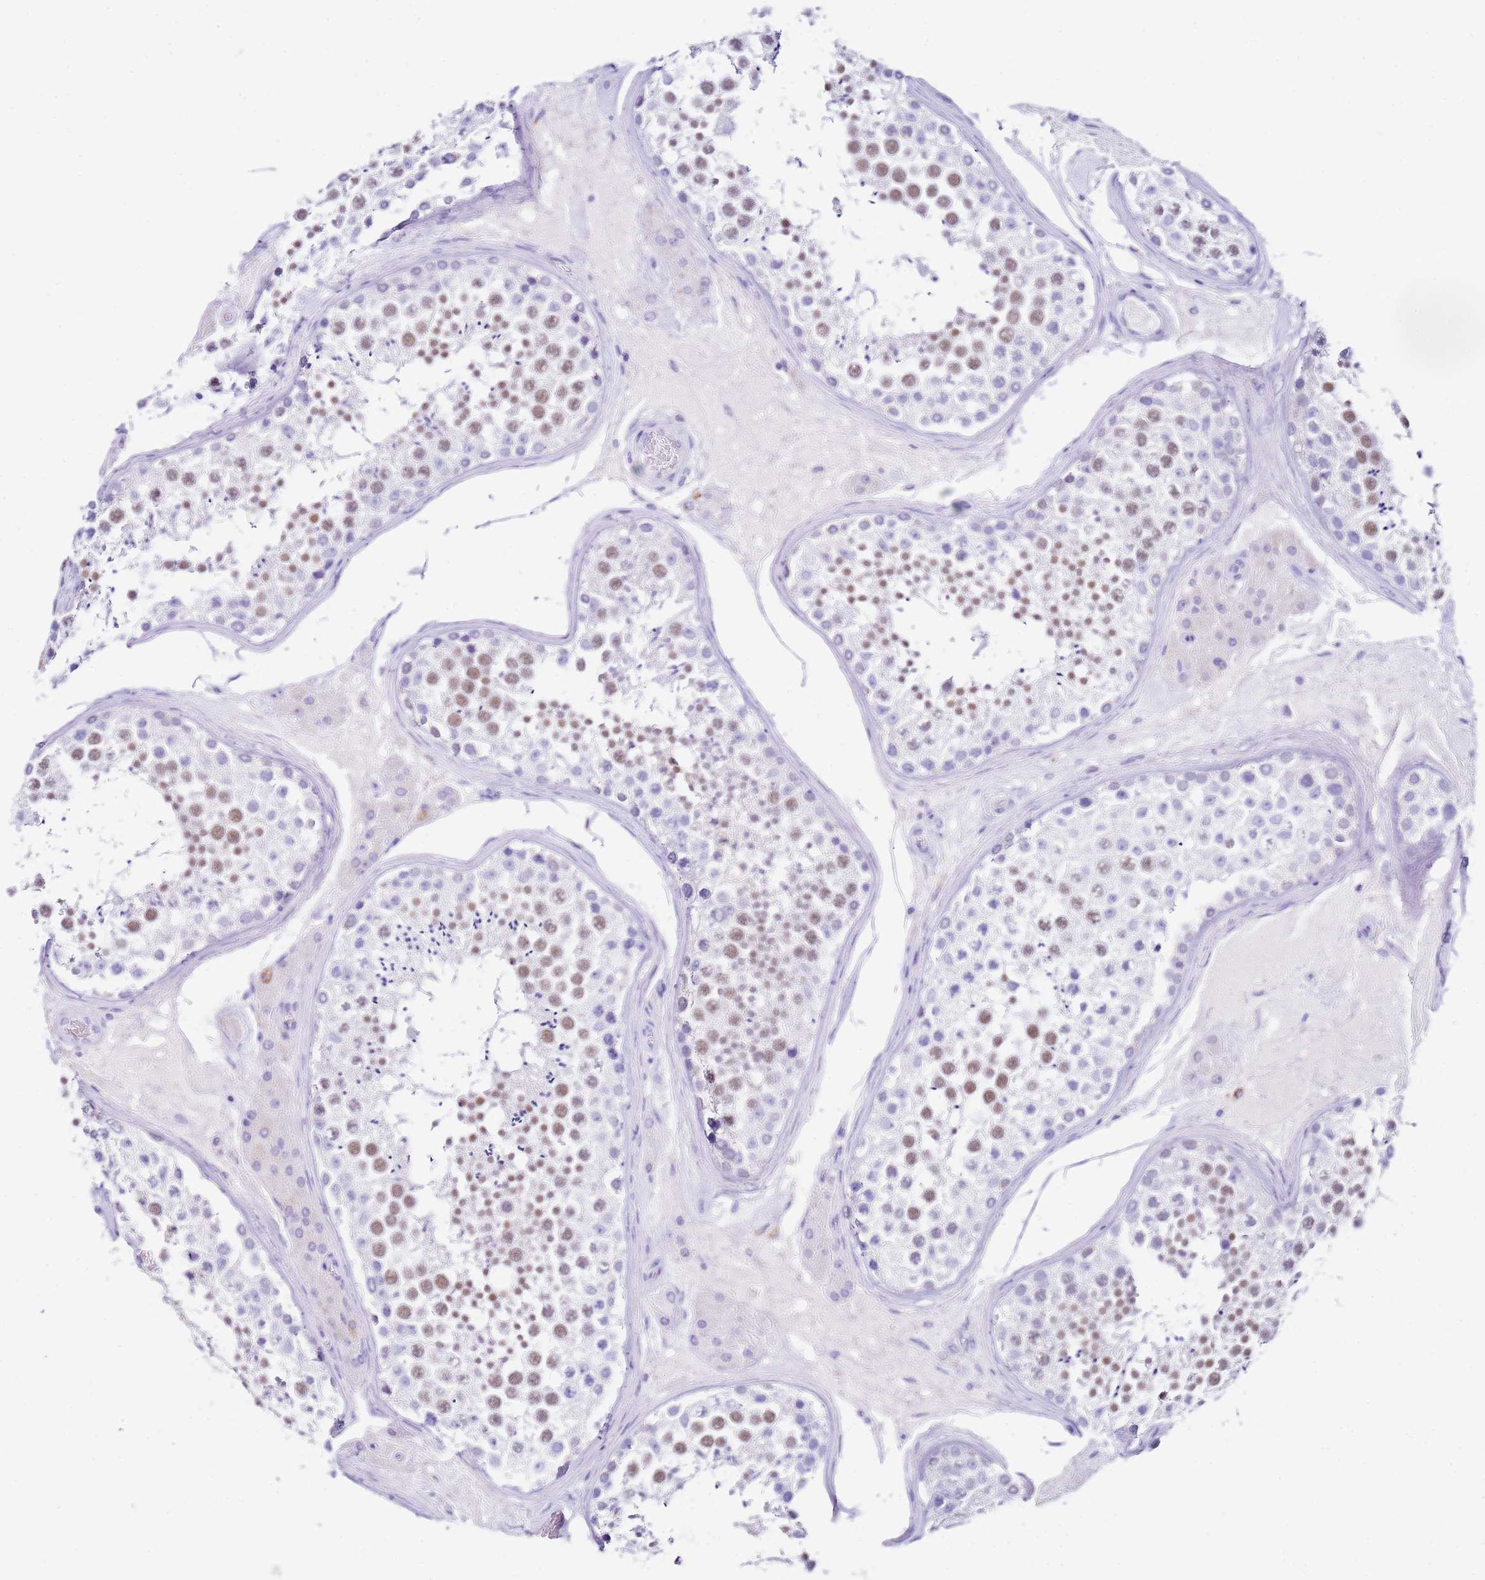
{"staining": {"intensity": "moderate", "quantity": "25%-75%", "location": "nuclear"}, "tissue": "testis", "cell_type": "Cells in seminiferous ducts", "image_type": "normal", "snomed": [{"axis": "morphology", "description": "Normal tissue, NOS"}, {"axis": "topography", "description": "Testis"}], "caption": "Immunohistochemistry staining of benign testis, which demonstrates medium levels of moderate nuclear expression in approximately 25%-75% of cells in seminiferous ducts indicating moderate nuclear protein expression. The staining was performed using DAB (brown) for protein detection and nuclei were counterstained in hematoxylin (blue).", "gene": "PTBP2", "patient": {"sex": "male", "age": 46}}